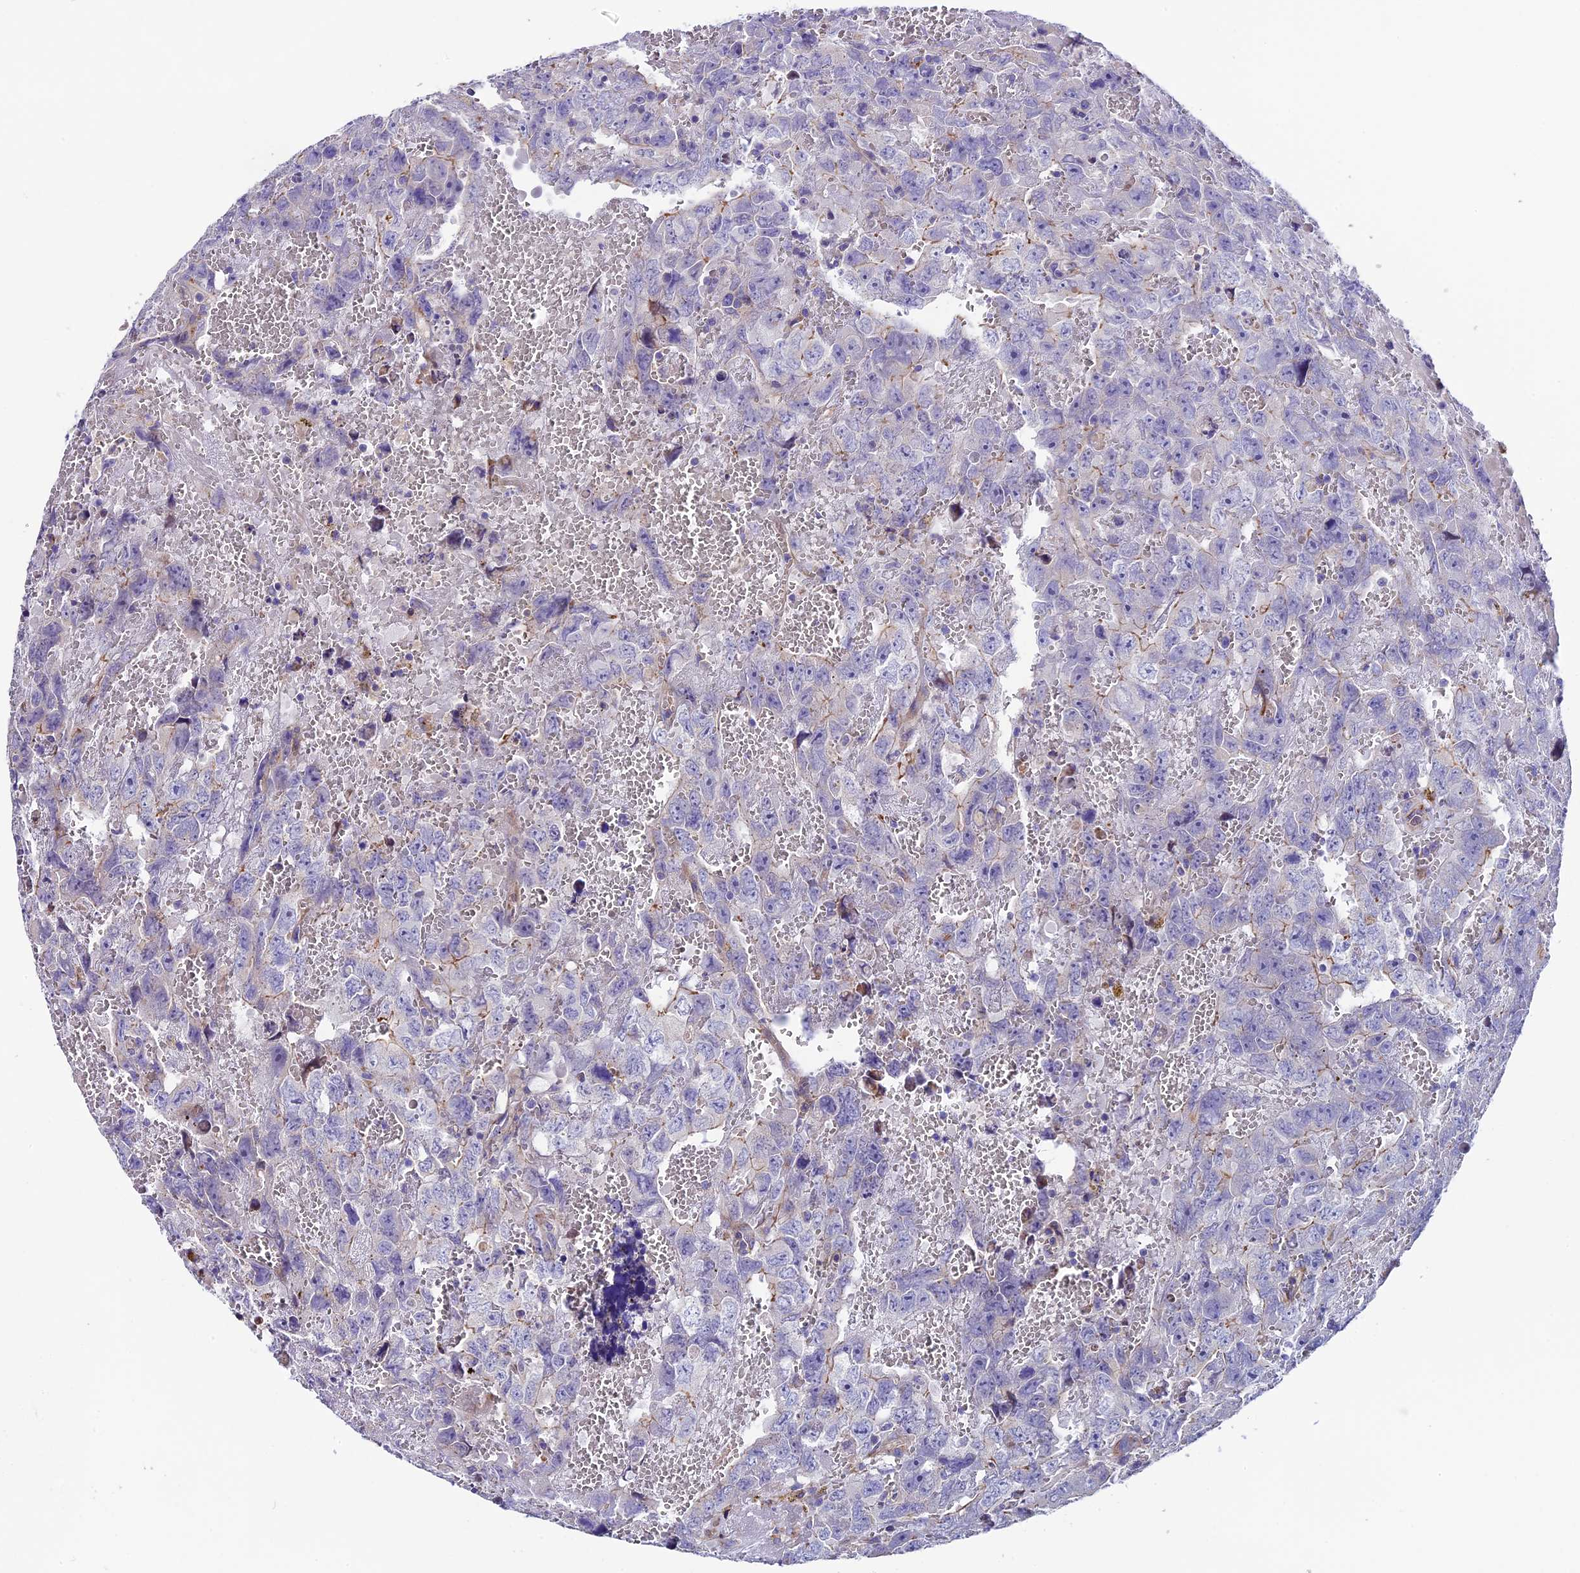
{"staining": {"intensity": "negative", "quantity": "none", "location": "none"}, "tissue": "testis cancer", "cell_type": "Tumor cells", "image_type": "cancer", "snomed": [{"axis": "morphology", "description": "Carcinoma, Embryonal, NOS"}, {"axis": "topography", "description": "Testis"}], "caption": "DAB immunohistochemical staining of testis embryonal carcinoma demonstrates no significant positivity in tumor cells. Brightfield microscopy of IHC stained with DAB (3,3'-diaminobenzidine) (brown) and hematoxylin (blue), captured at high magnification.", "gene": "PIGU", "patient": {"sex": "male", "age": 45}}